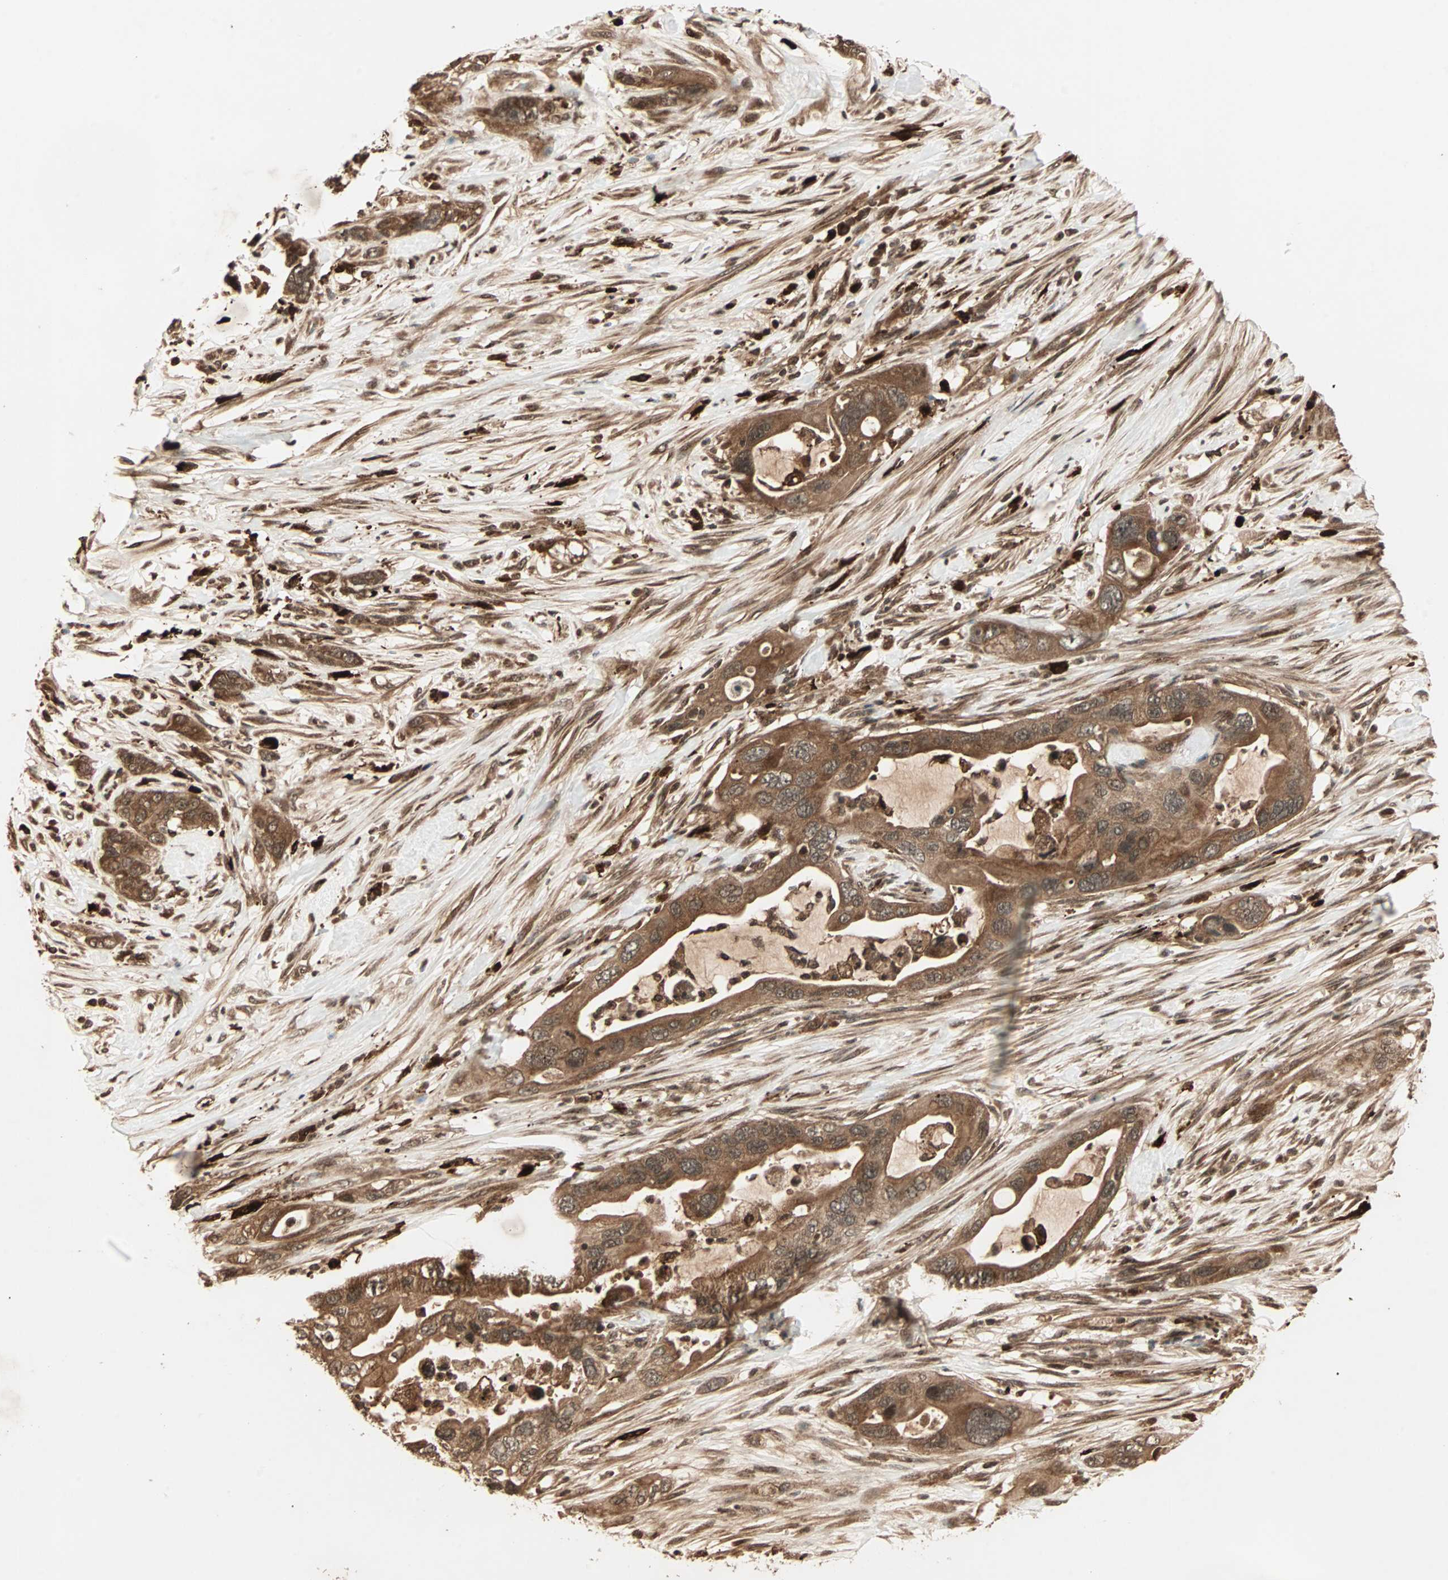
{"staining": {"intensity": "strong", "quantity": ">75%", "location": "cytoplasmic/membranous"}, "tissue": "pancreatic cancer", "cell_type": "Tumor cells", "image_type": "cancer", "snomed": [{"axis": "morphology", "description": "Adenocarcinoma, NOS"}, {"axis": "topography", "description": "Pancreas"}], "caption": "Protein expression analysis of pancreatic cancer demonstrates strong cytoplasmic/membranous staining in approximately >75% of tumor cells.", "gene": "RFFL", "patient": {"sex": "female", "age": 71}}